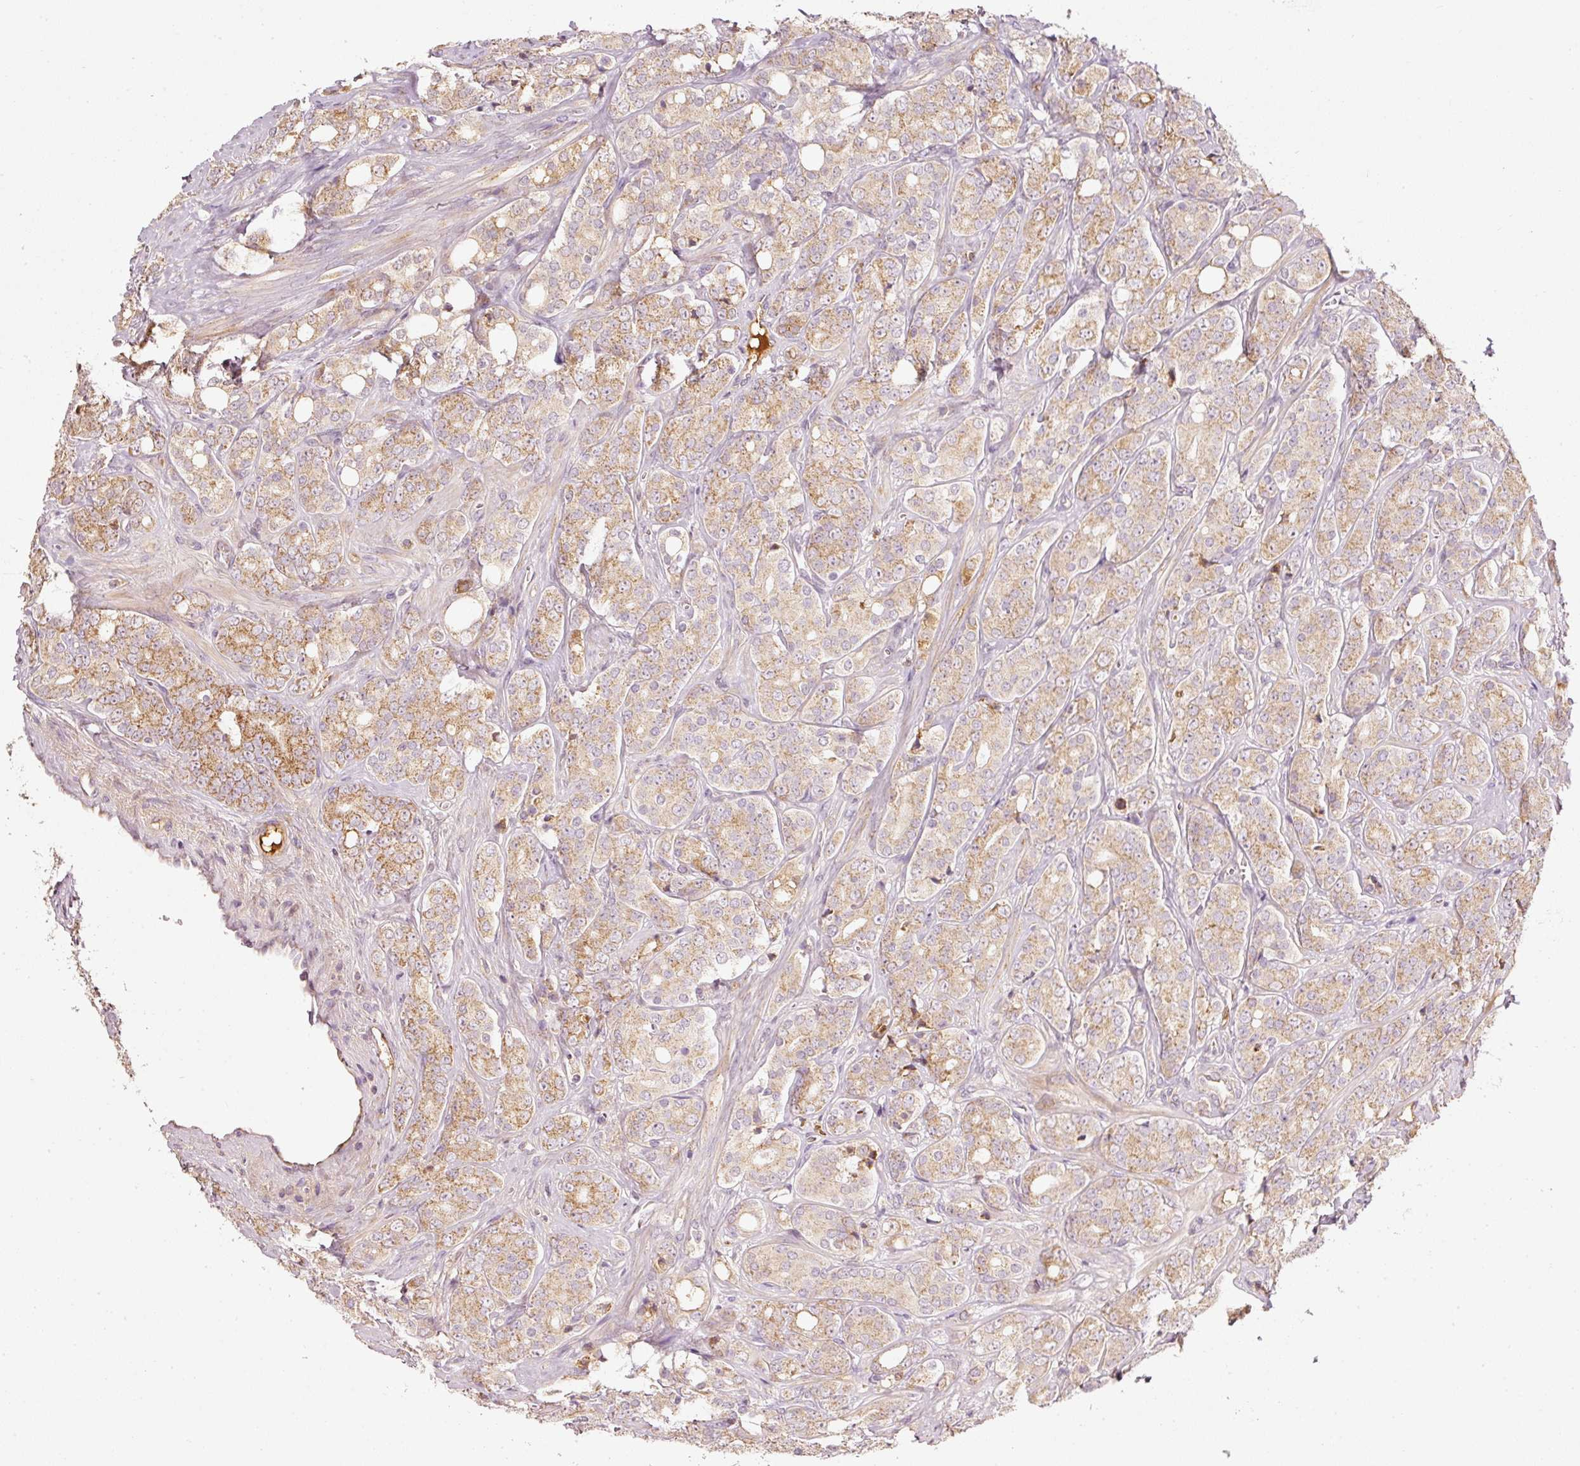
{"staining": {"intensity": "moderate", "quantity": ">75%", "location": "cytoplasmic/membranous"}, "tissue": "prostate cancer", "cell_type": "Tumor cells", "image_type": "cancer", "snomed": [{"axis": "morphology", "description": "Adenocarcinoma, High grade"}, {"axis": "topography", "description": "Prostate"}], "caption": "High-magnification brightfield microscopy of adenocarcinoma (high-grade) (prostate) stained with DAB (brown) and counterstained with hematoxylin (blue). tumor cells exhibit moderate cytoplasmic/membranous staining is present in about>75% of cells.", "gene": "SERPING1", "patient": {"sex": "male", "age": 62}}